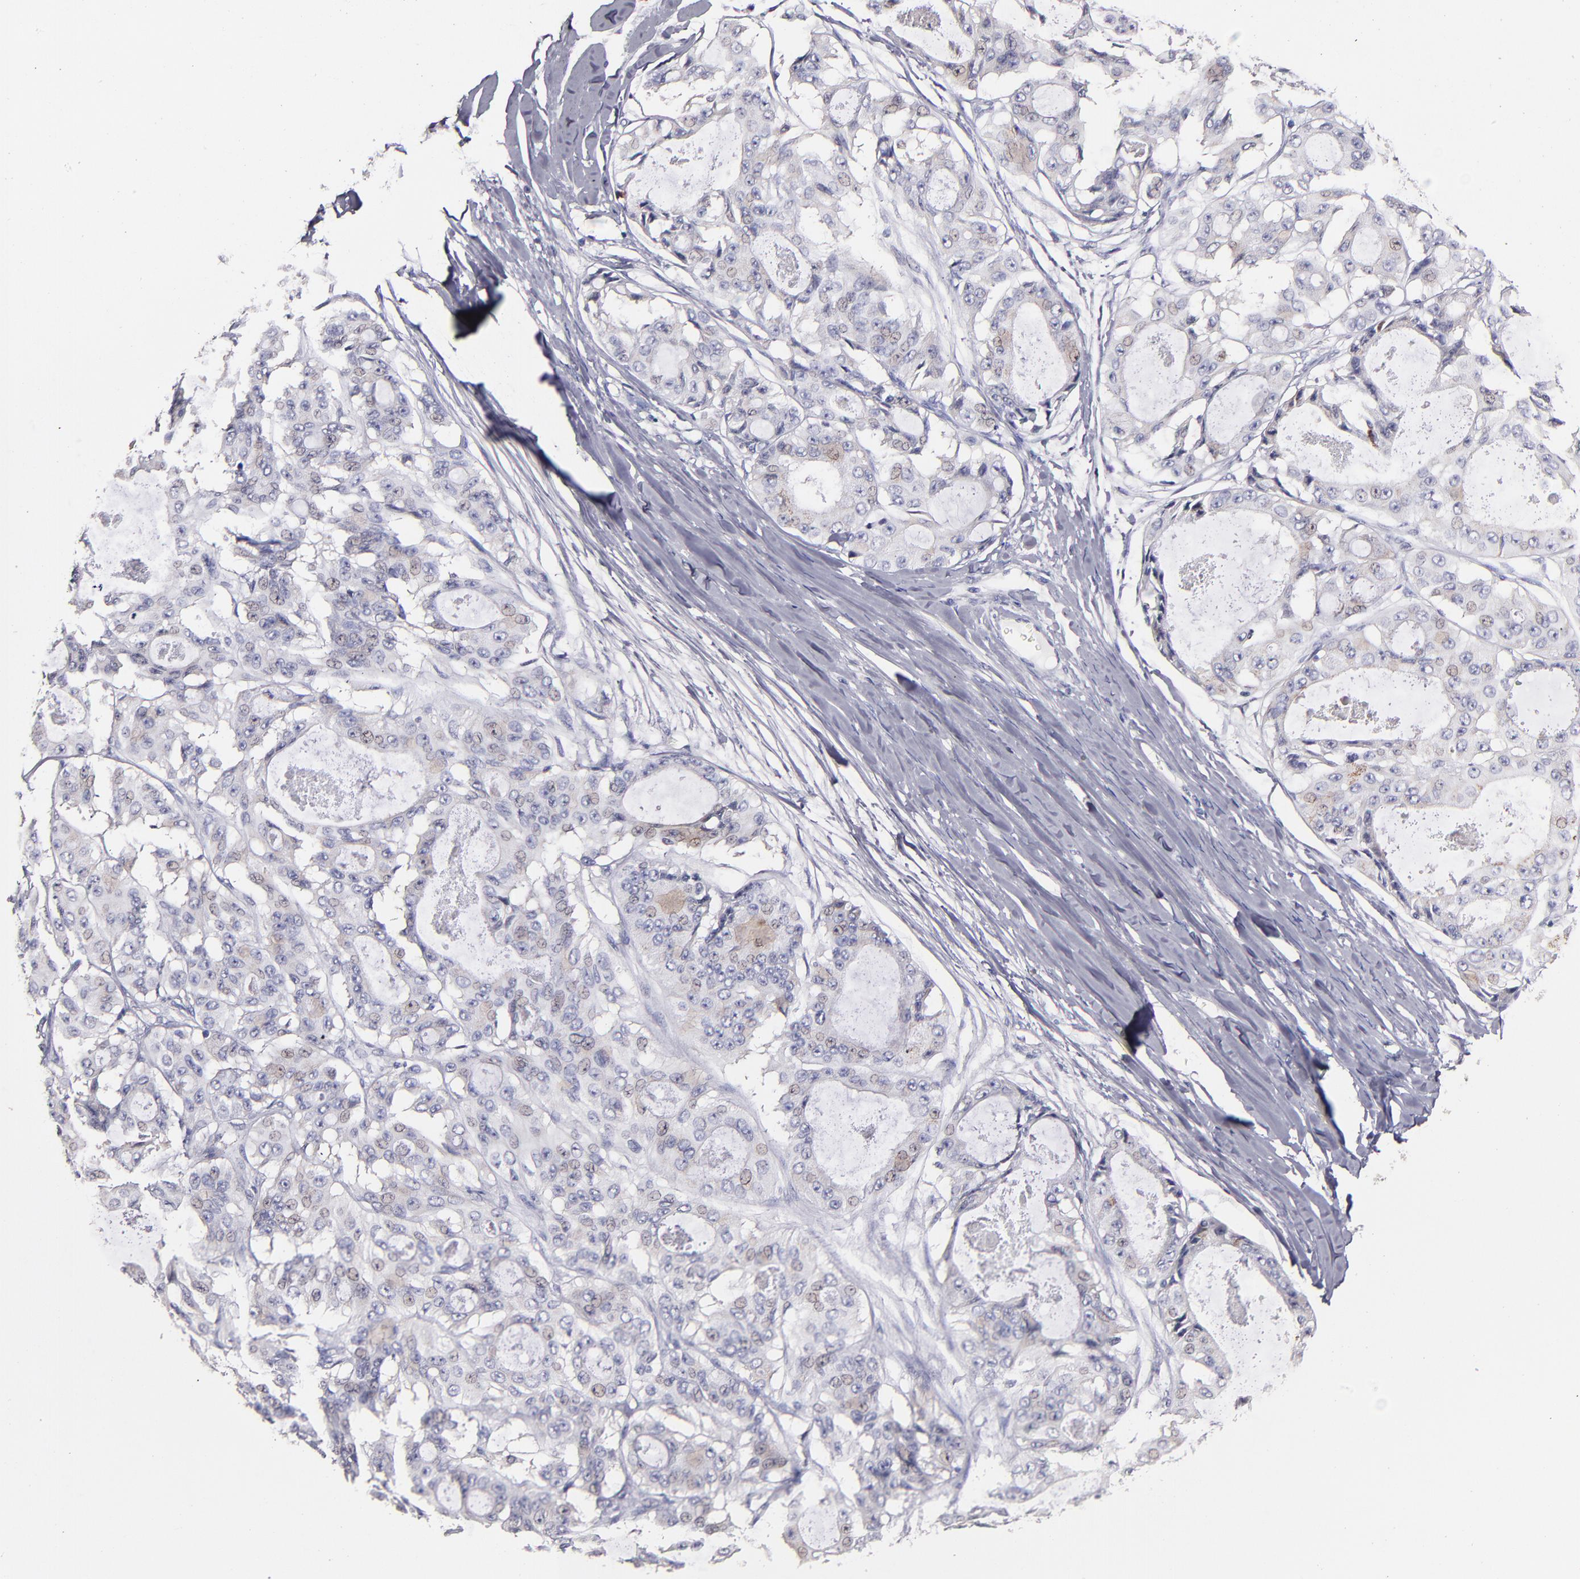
{"staining": {"intensity": "weak", "quantity": "<25%", "location": "cytoplasmic/membranous,nuclear"}, "tissue": "ovarian cancer", "cell_type": "Tumor cells", "image_type": "cancer", "snomed": [{"axis": "morphology", "description": "Carcinoma, endometroid"}, {"axis": "topography", "description": "Ovary"}], "caption": "Human ovarian cancer (endometroid carcinoma) stained for a protein using immunohistochemistry (IHC) exhibits no staining in tumor cells.", "gene": "GLDC", "patient": {"sex": "female", "age": 61}}